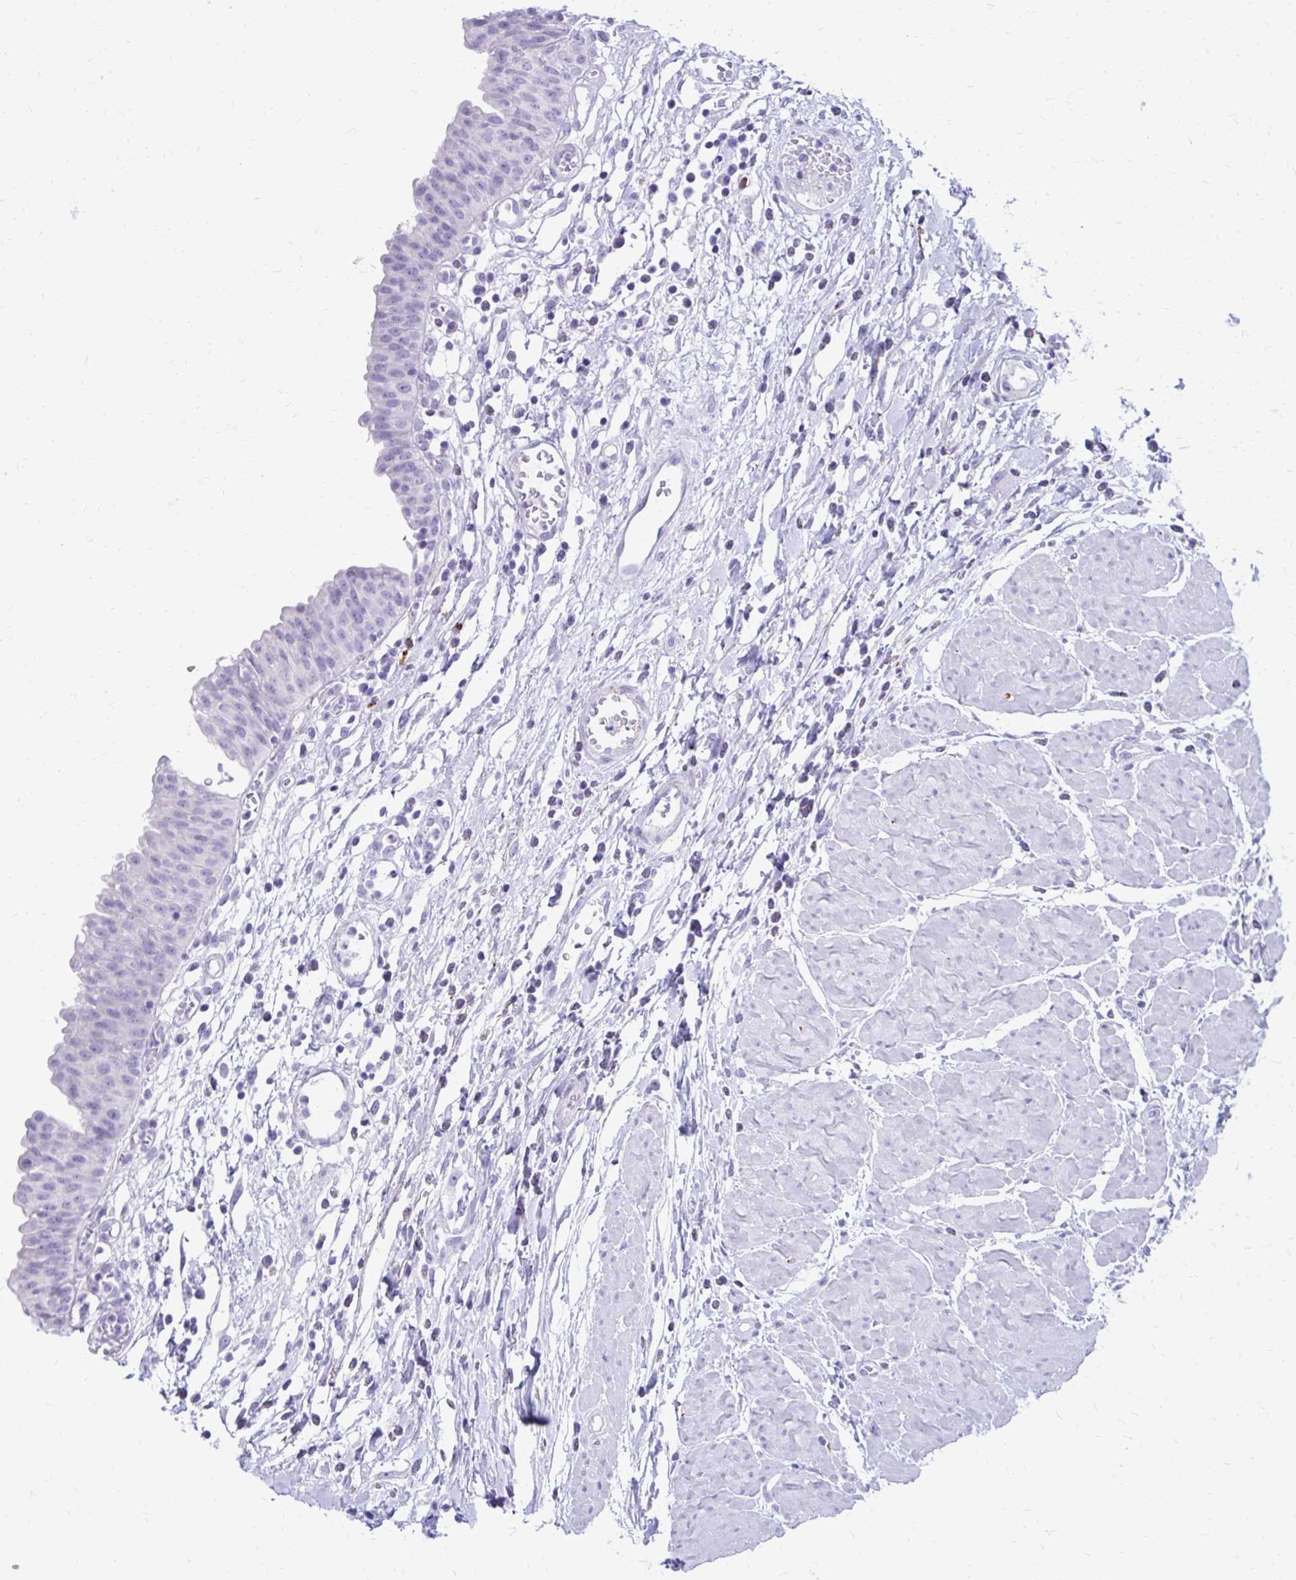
{"staining": {"intensity": "negative", "quantity": "none", "location": "none"}, "tissue": "urinary bladder", "cell_type": "Urothelial cells", "image_type": "normal", "snomed": [{"axis": "morphology", "description": "Normal tissue, NOS"}, {"axis": "topography", "description": "Urinary bladder"}], "caption": "This is a histopathology image of immunohistochemistry (IHC) staining of normal urinary bladder, which shows no staining in urothelial cells.", "gene": "SATL1", "patient": {"sex": "male", "age": 64}}